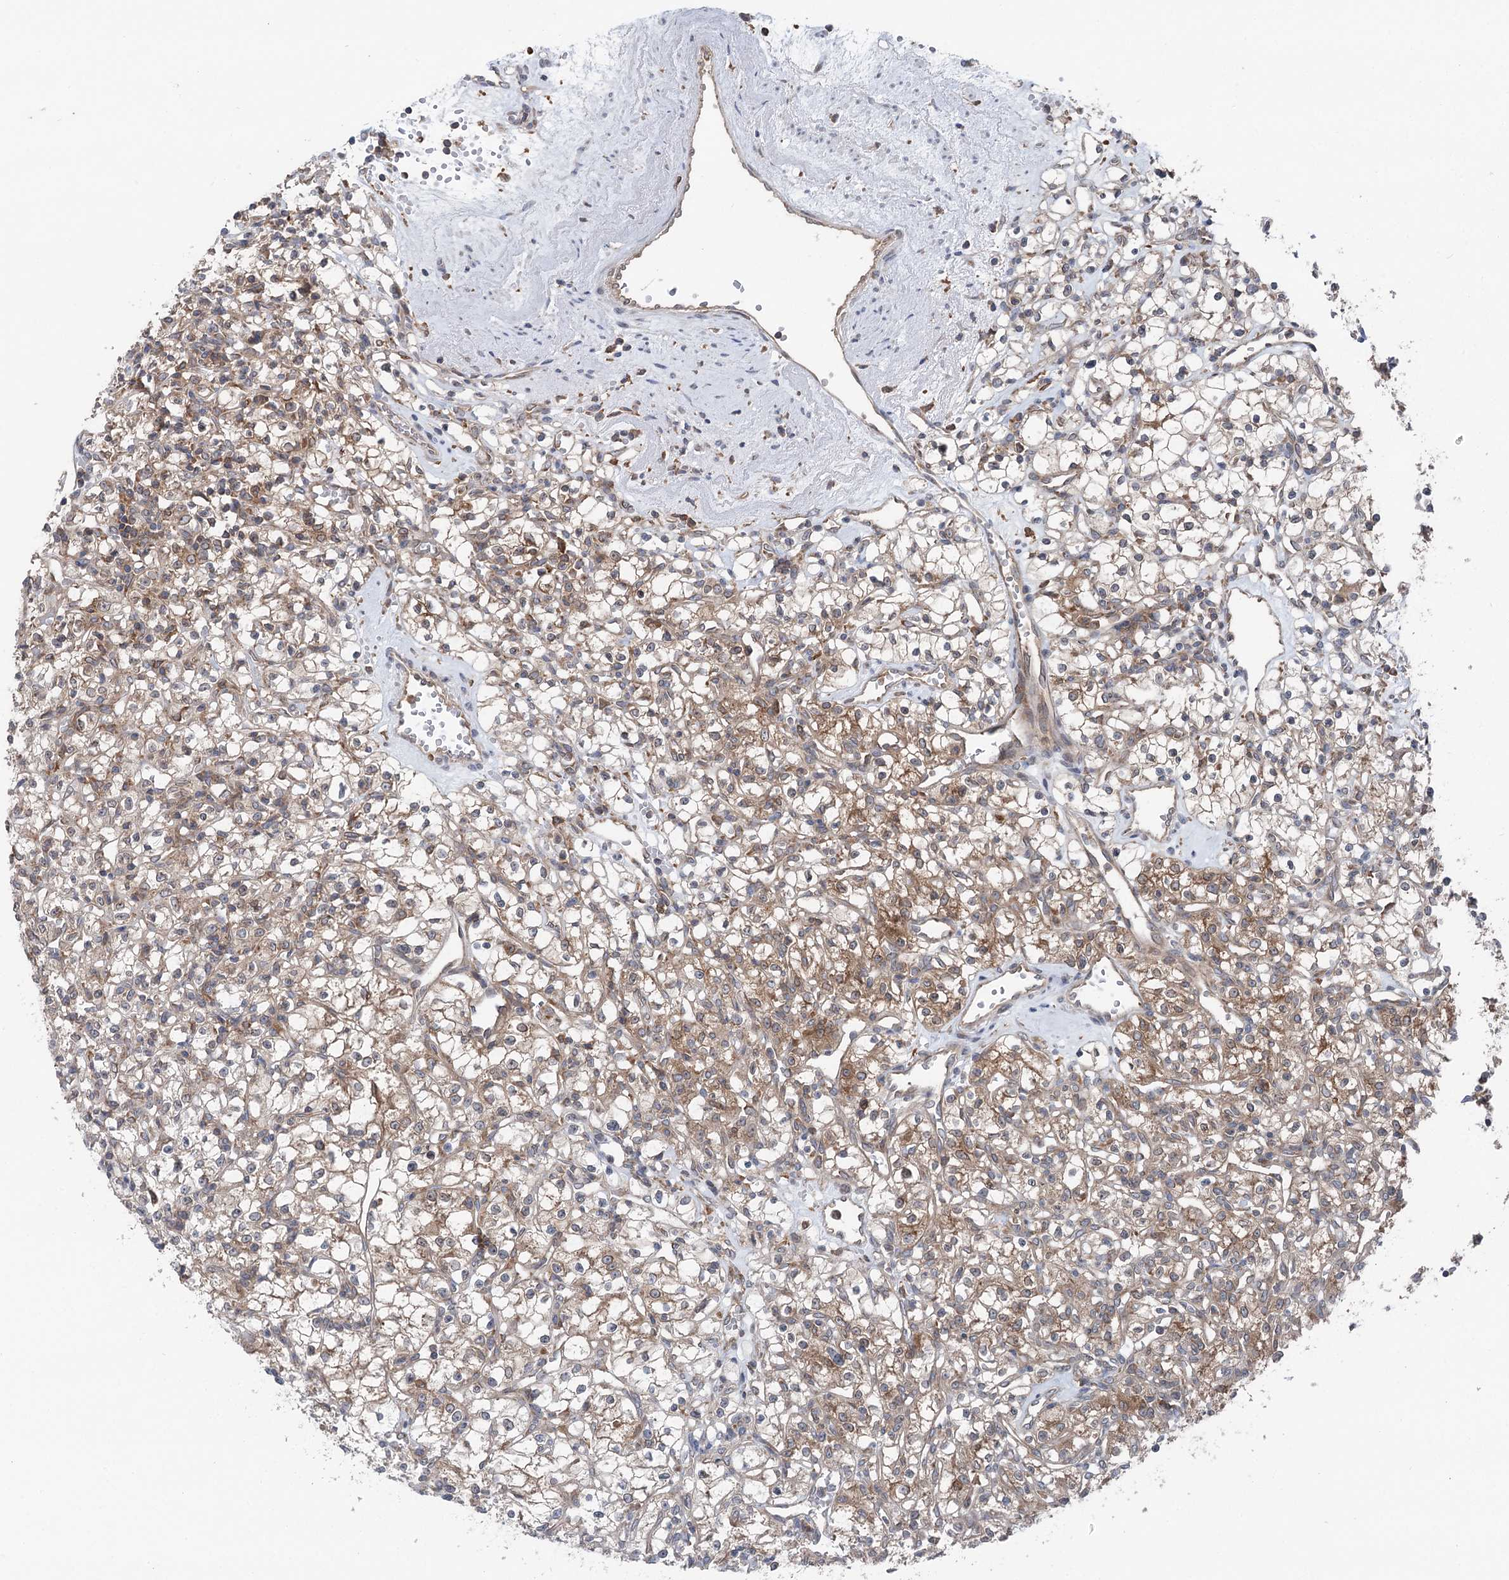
{"staining": {"intensity": "moderate", "quantity": "25%-75%", "location": "cytoplasmic/membranous"}, "tissue": "renal cancer", "cell_type": "Tumor cells", "image_type": "cancer", "snomed": [{"axis": "morphology", "description": "Adenocarcinoma, NOS"}, {"axis": "topography", "description": "Kidney"}], "caption": "This is a histology image of immunohistochemistry staining of renal cancer (adenocarcinoma), which shows moderate expression in the cytoplasmic/membranous of tumor cells.", "gene": "PPP1R21", "patient": {"sex": "female", "age": 59}}